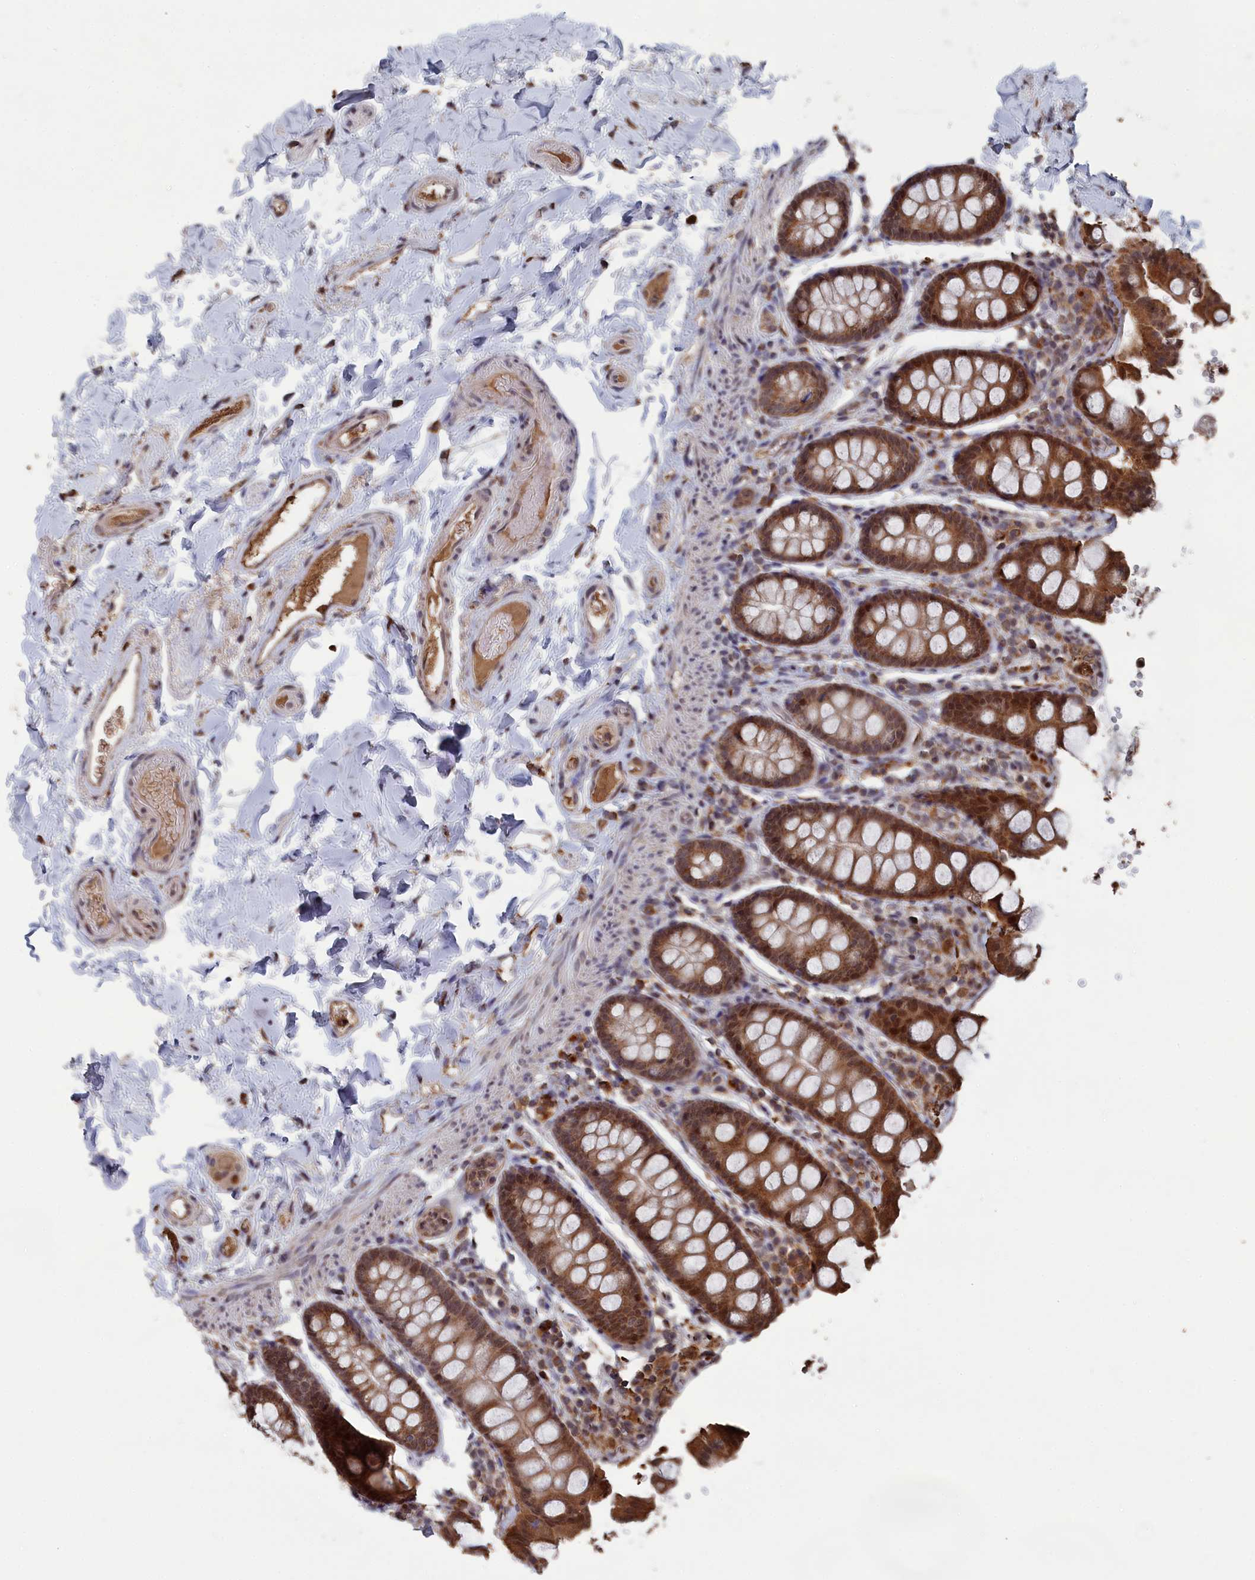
{"staining": {"intensity": "weak", "quantity": "25%-75%", "location": "cytoplasmic/membranous"}, "tissue": "colon", "cell_type": "Endothelial cells", "image_type": "normal", "snomed": [{"axis": "morphology", "description": "Normal tissue, NOS"}, {"axis": "topography", "description": "Colon"}, {"axis": "topography", "description": "Peripheral nerve tissue"}], "caption": "An image showing weak cytoplasmic/membranous staining in about 25%-75% of endothelial cells in normal colon, as visualized by brown immunohistochemical staining.", "gene": "CEACAM21", "patient": {"sex": "female", "age": 61}}